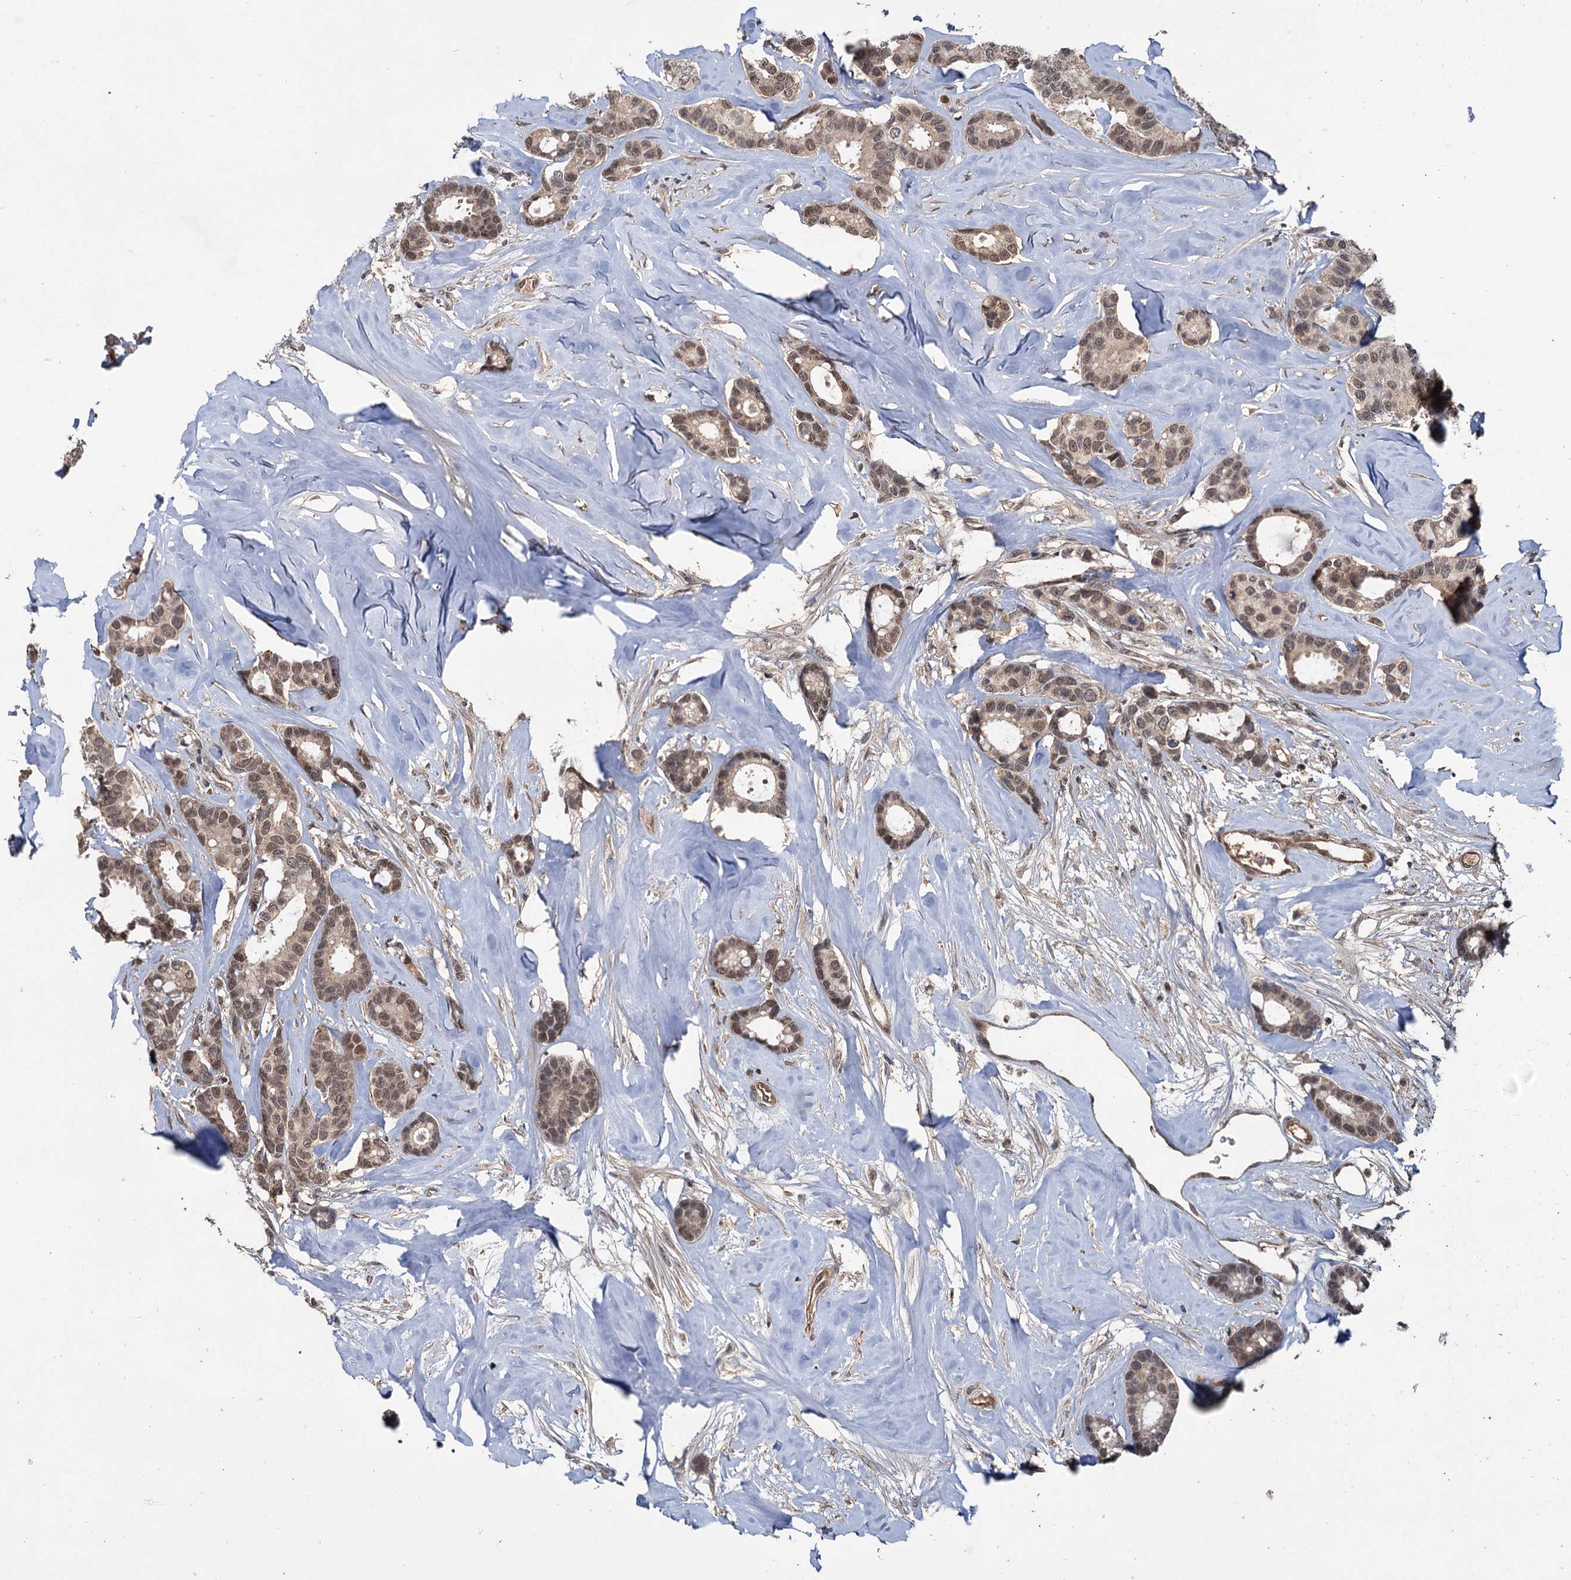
{"staining": {"intensity": "moderate", "quantity": ">75%", "location": "nuclear"}, "tissue": "breast cancer", "cell_type": "Tumor cells", "image_type": "cancer", "snomed": [{"axis": "morphology", "description": "Duct carcinoma"}, {"axis": "topography", "description": "Breast"}], "caption": "Immunohistochemistry histopathology image of breast cancer (intraductal carcinoma) stained for a protein (brown), which exhibits medium levels of moderate nuclear positivity in about >75% of tumor cells.", "gene": "KANSL2", "patient": {"sex": "female", "age": 87}}